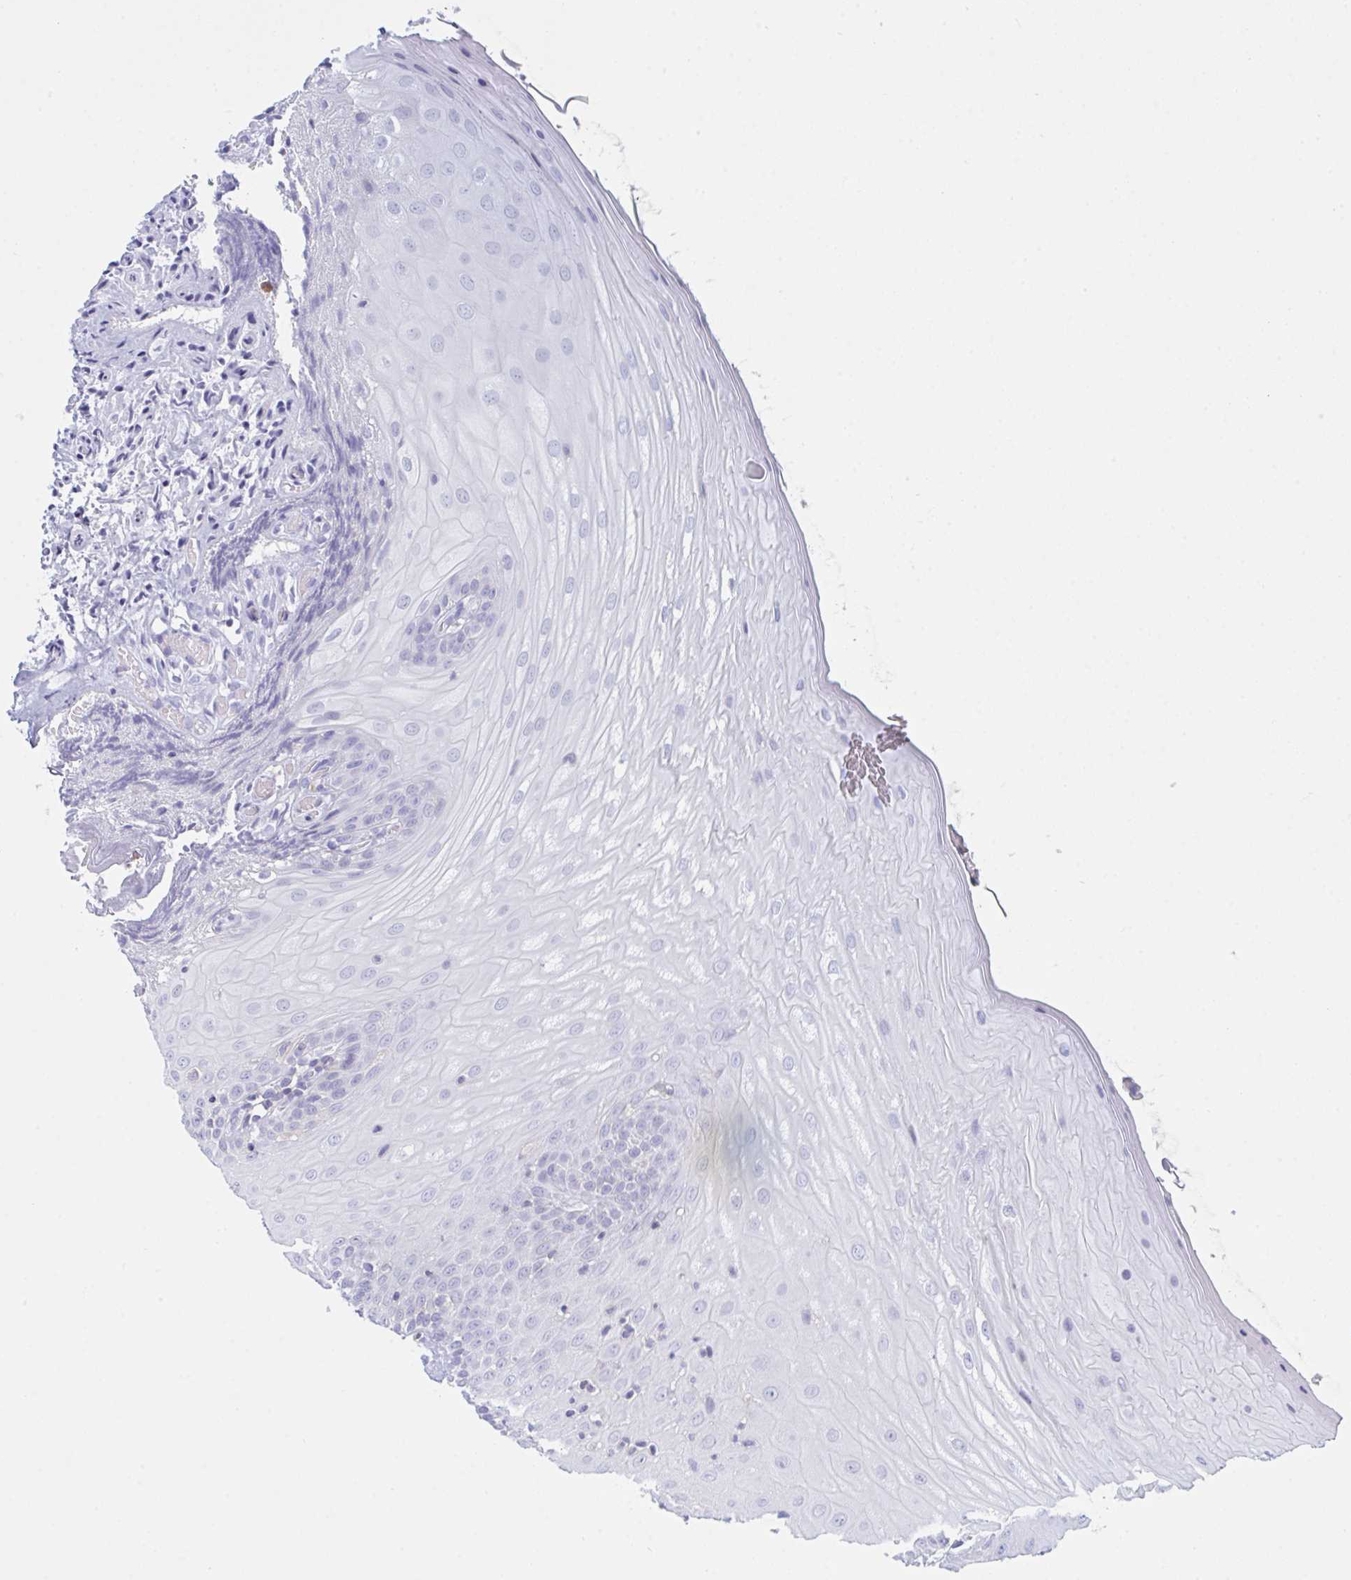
{"staining": {"intensity": "negative", "quantity": "none", "location": "none"}, "tissue": "oral mucosa", "cell_type": "Squamous epithelial cells", "image_type": "normal", "snomed": [{"axis": "morphology", "description": "Normal tissue, NOS"}, {"axis": "topography", "description": "Oral tissue"}, {"axis": "topography", "description": "Tounge, NOS"}, {"axis": "topography", "description": "Head-Neck"}], "caption": "Human oral mucosa stained for a protein using immunohistochemistry (IHC) demonstrates no positivity in squamous epithelial cells.", "gene": "MYO1F", "patient": {"sex": "female", "age": 84}}